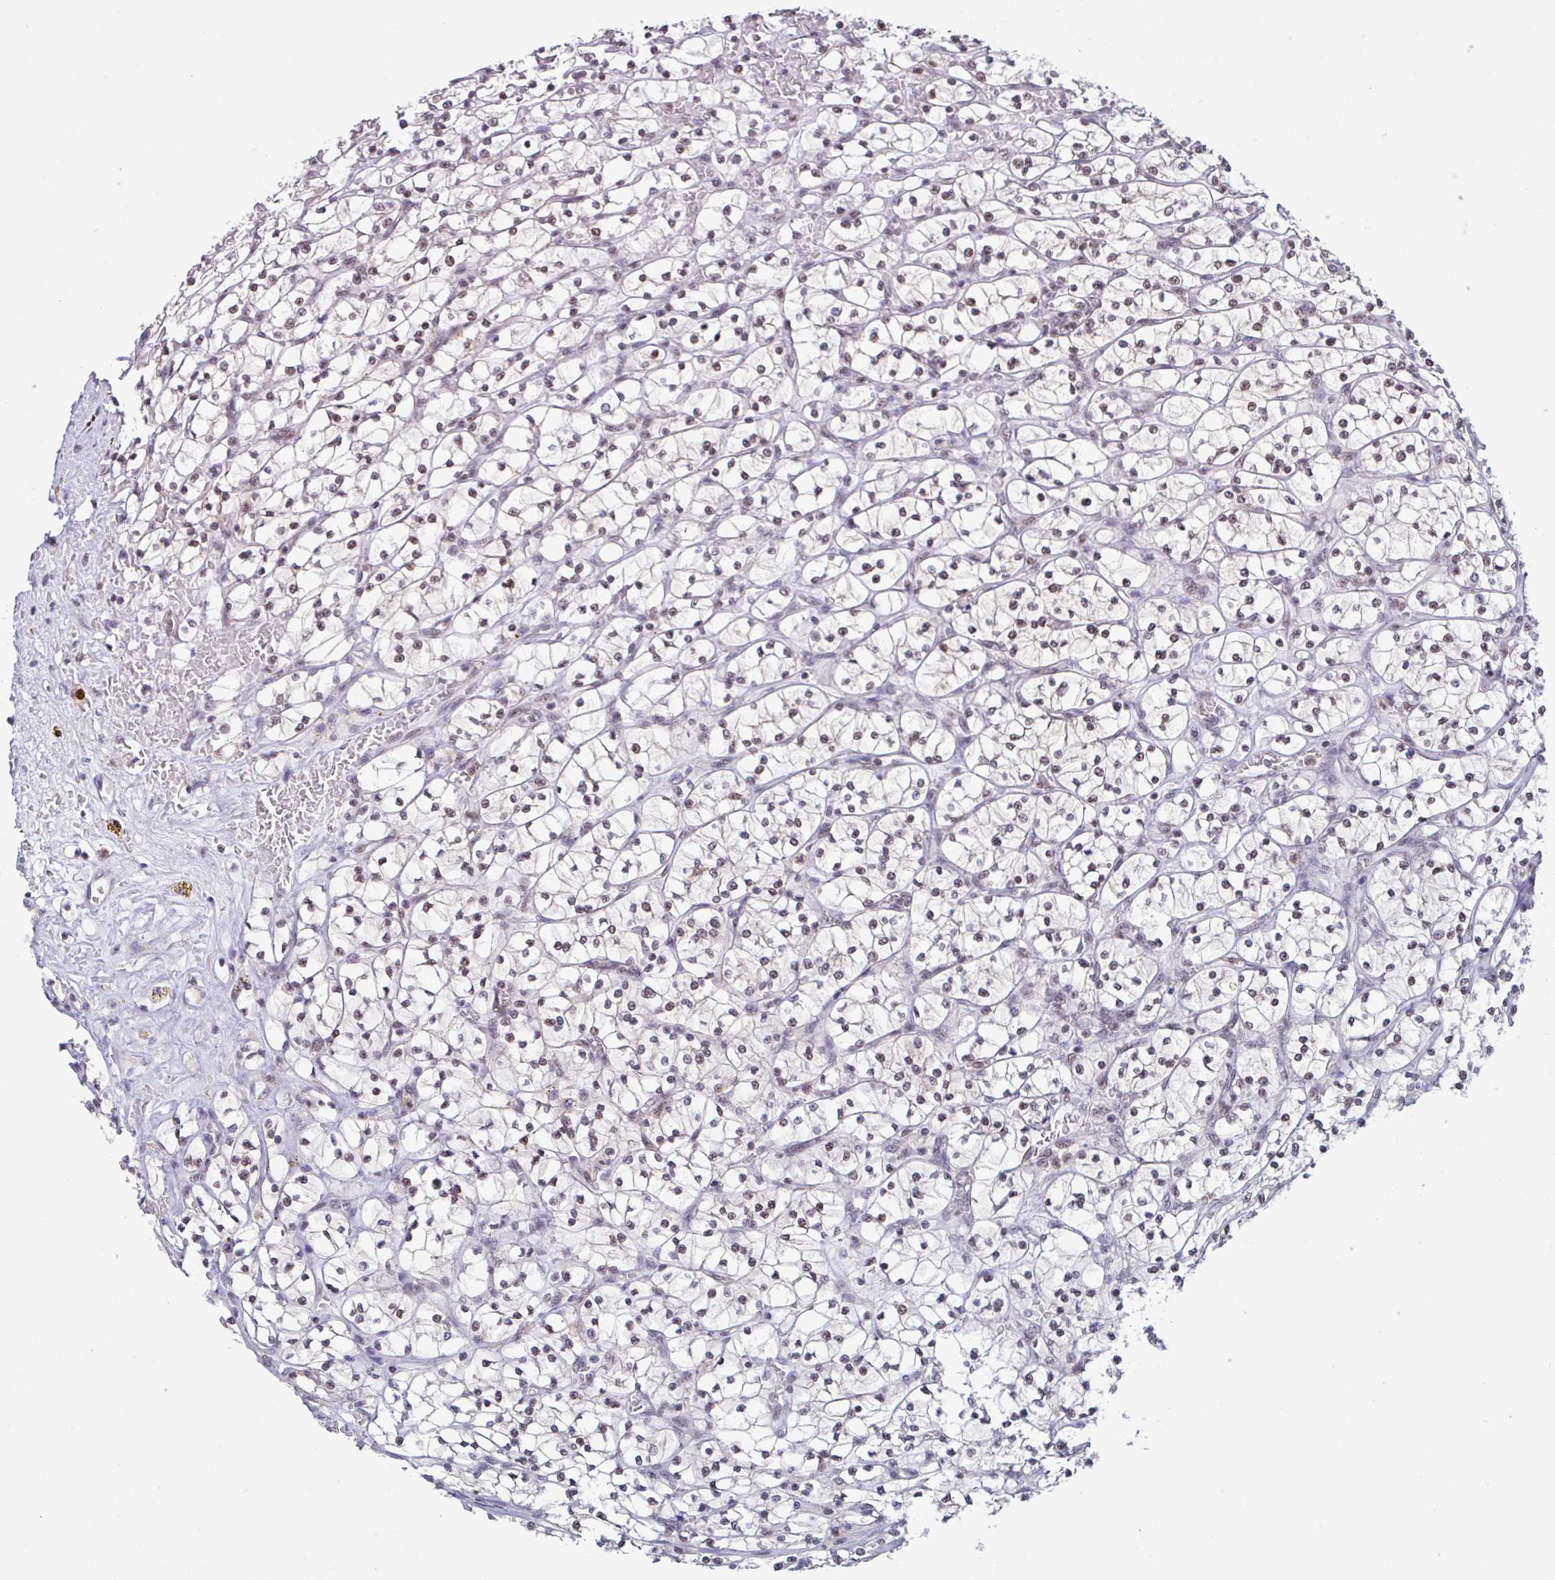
{"staining": {"intensity": "weak", "quantity": "25%-75%", "location": "nuclear"}, "tissue": "renal cancer", "cell_type": "Tumor cells", "image_type": "cancer", "snomed": [{"axis": "morphology", "description": "Adenocarcinoma, NOS"}, {"axis": "topography", "description": "Kidney"}], "caption": "This photomicrograph reveals immunohistochemistry staining of renal adenocarcinoma, with low weak nuclear positivity in about 25%-75% of tumor cells.", "gene": "OR6K3", "patient": {"sex": "female", "age": 64}}